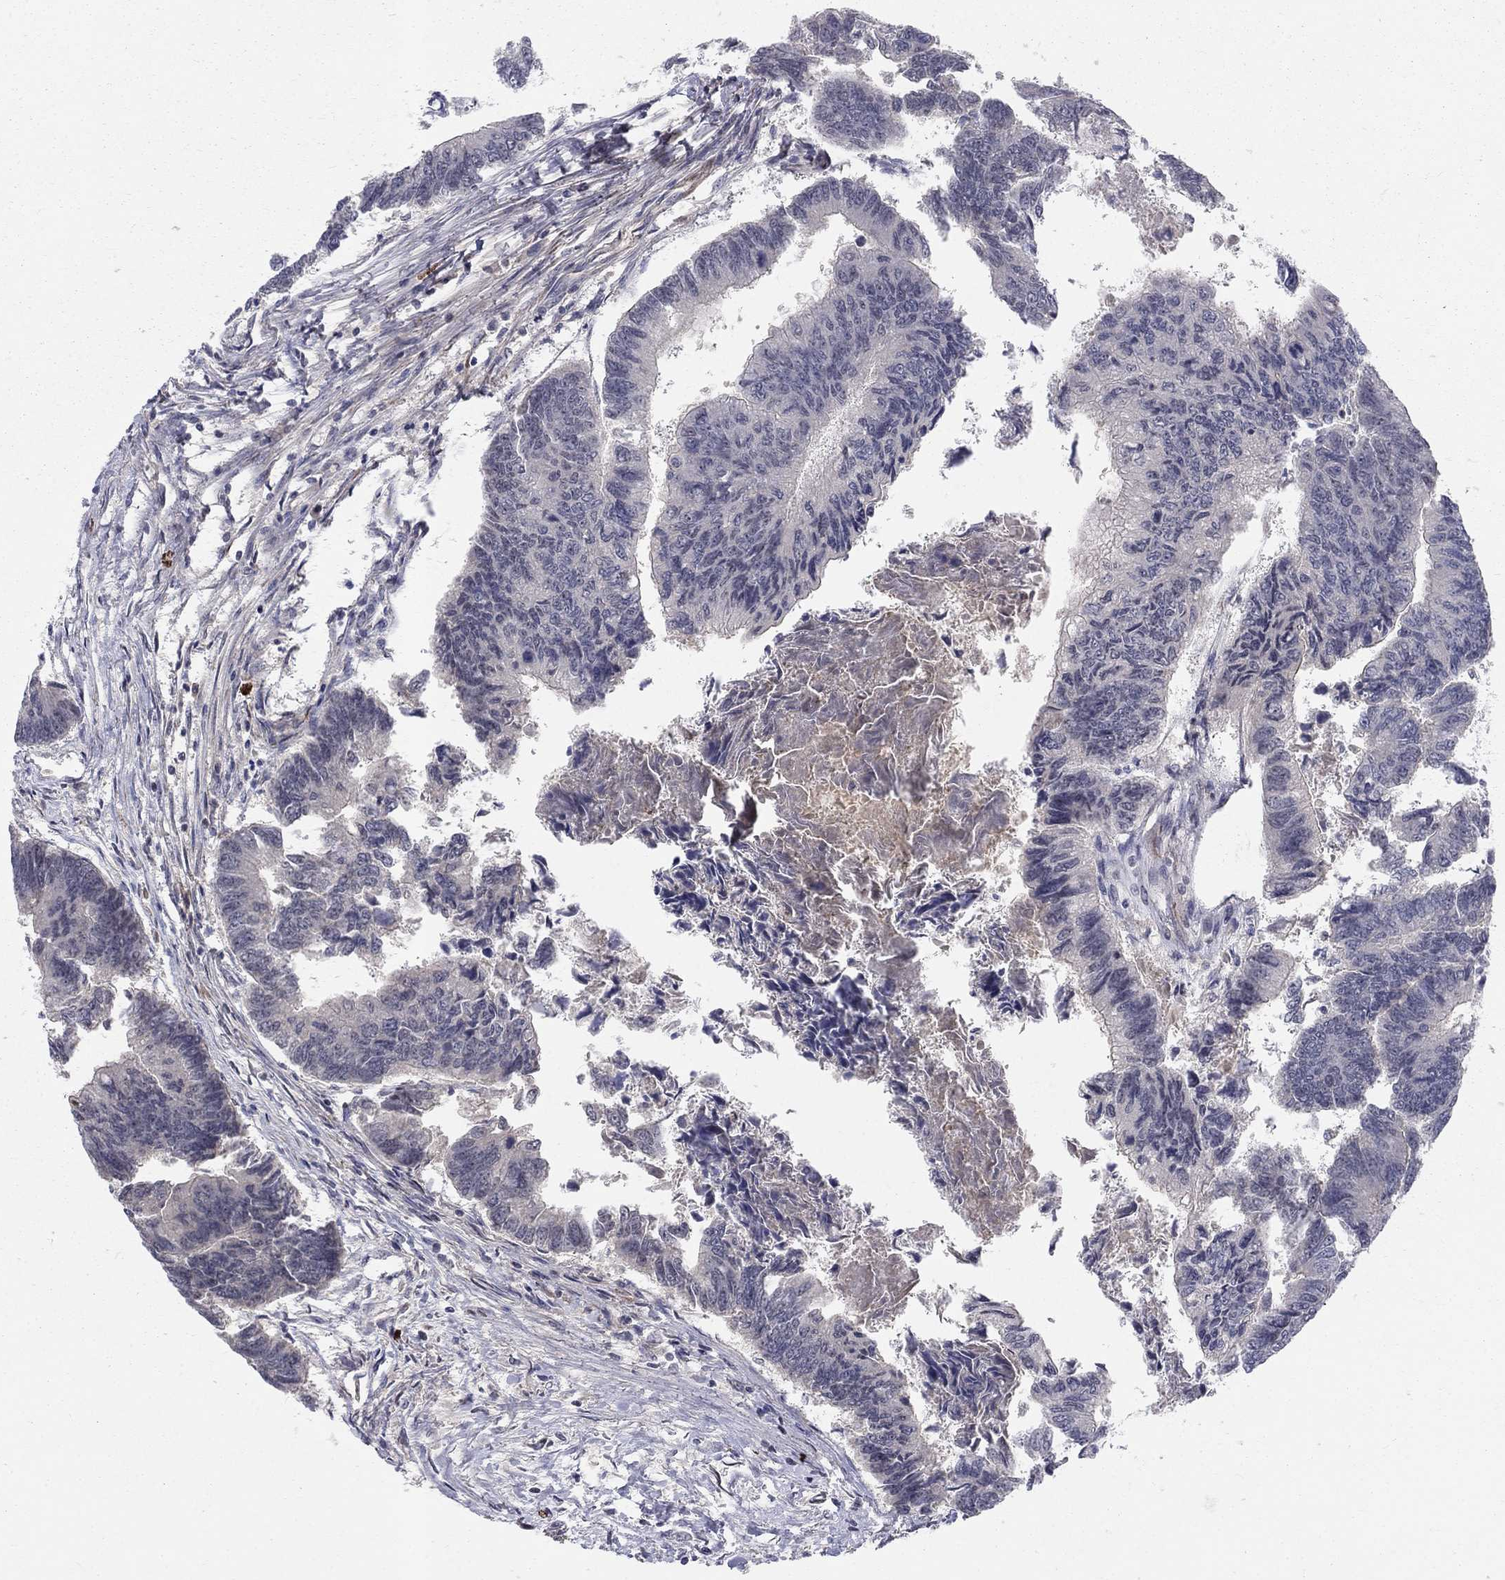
{"staining": {"intensity": "negative", "quantity": "none", "location": "none"}, "tissue": "colorectal cancer", "cell_type": "Tumor cells", "image_type": "cancer", "snomed": [{"axis": "morphology", "description": "Adenocarcinoma, NOS"}, {"axis": "topography", "description": "Colon"}], "caption": "This is an immunohistochemistry (IHC) histopathology image of colorectal adenocarcinoma. There is no expression in tumor cells.", "gene": "MSRA", "patient": {"sex": "female", "age": 65}}